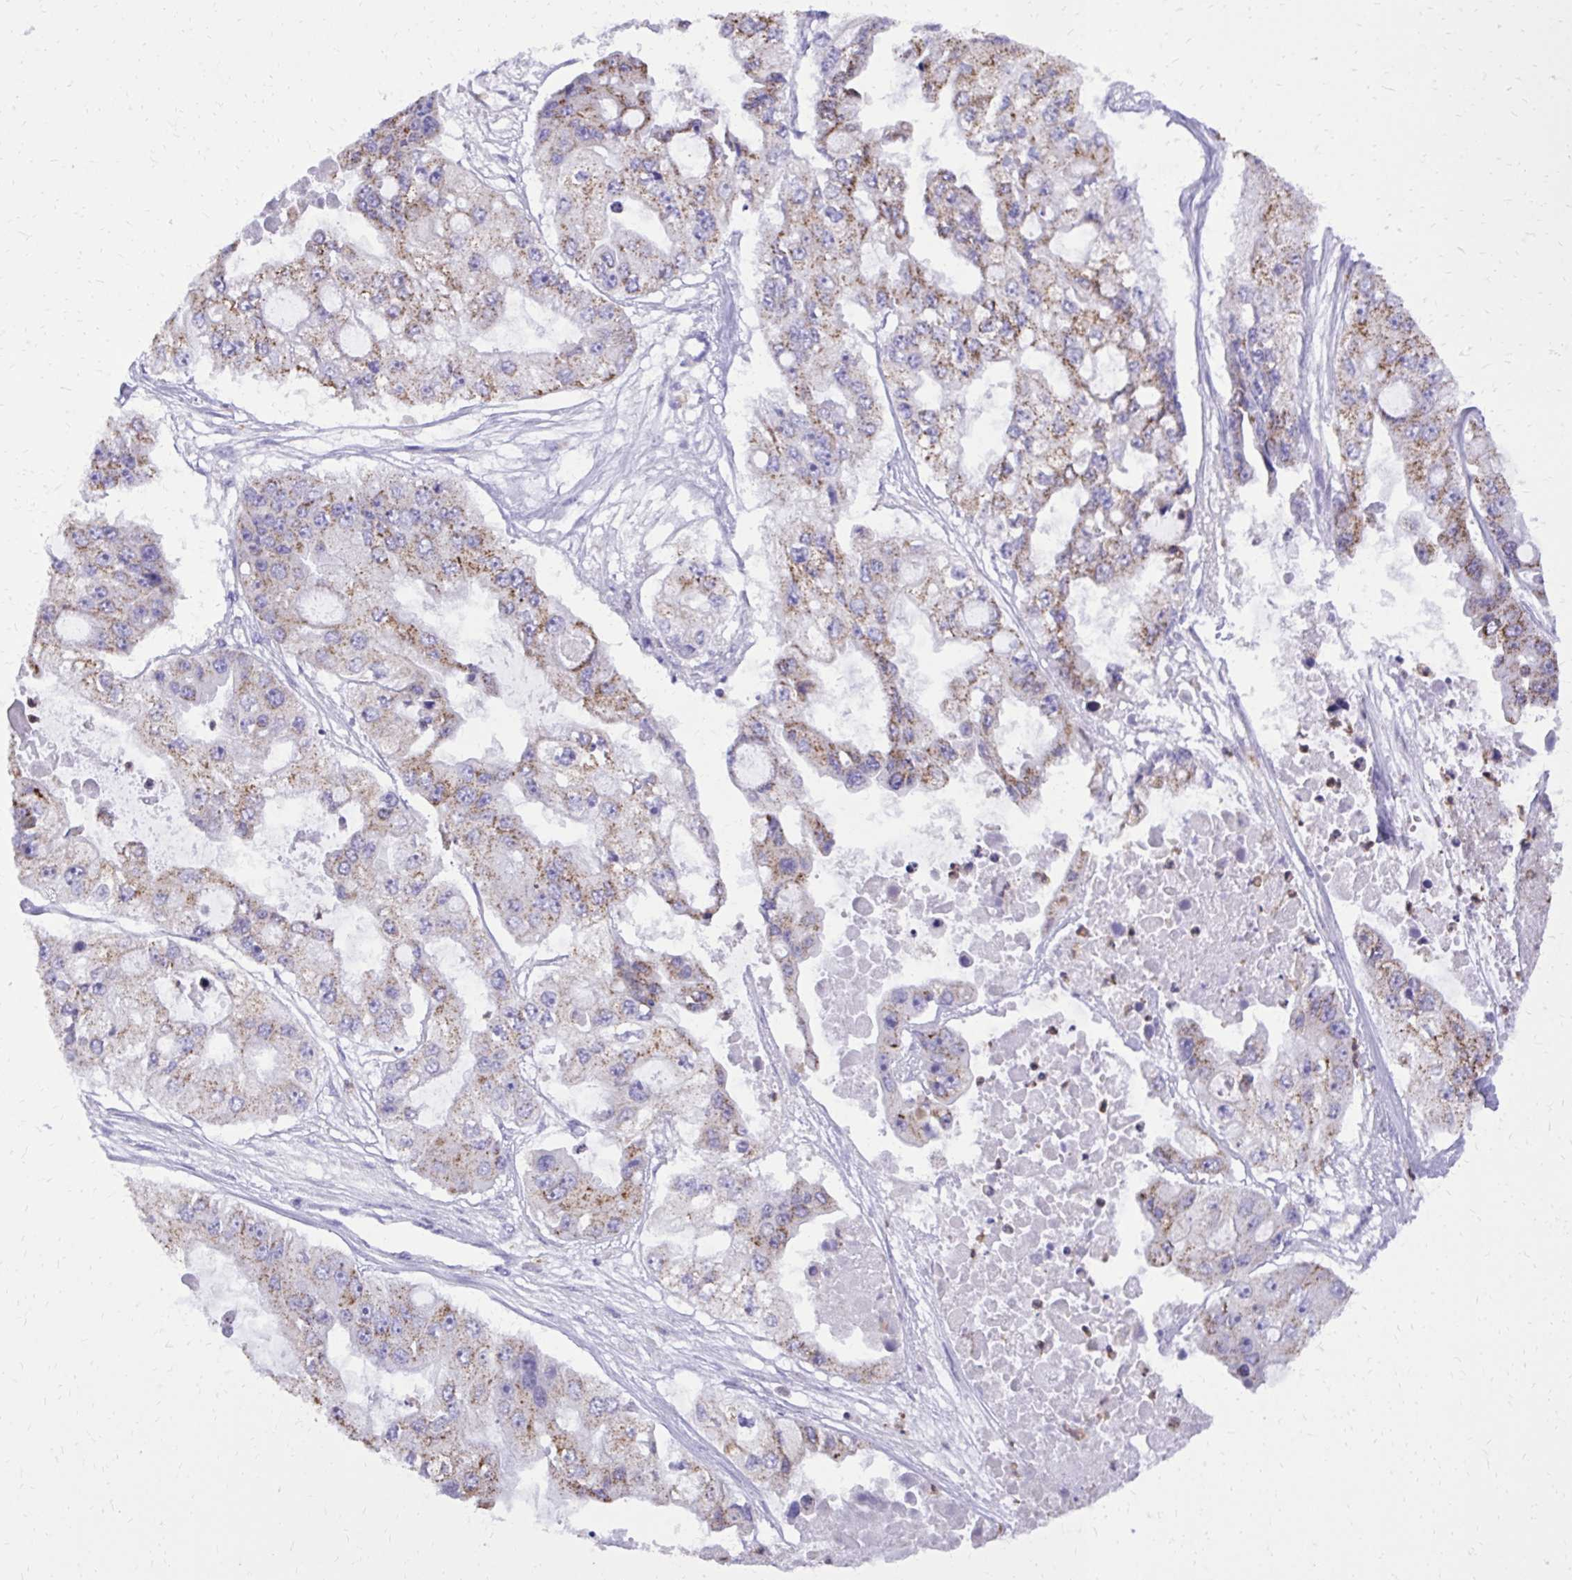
{"staining": {"intensity": "moderate", "quantity": "25%-75%", "location": "cytoplasmic/membranous"}, "tissue": "ovarian cancer", "cell_type": "Tumor cells", "image_type": "cancer", "snomed": [{"axis": "morphology", "description": "Cystadenocarcinoma, serous, NOS"}, {"axis": "topography", "description": "Ovary"}], "caption": "Protein staining of ovarian serous cystadenocarcinoma tissue reveals moderate cytoplasmic/membranous staining in approximately 25%-75% of tumor cells.", "gene": "CAT", "patient": {"sex": "female", "age": 56}}